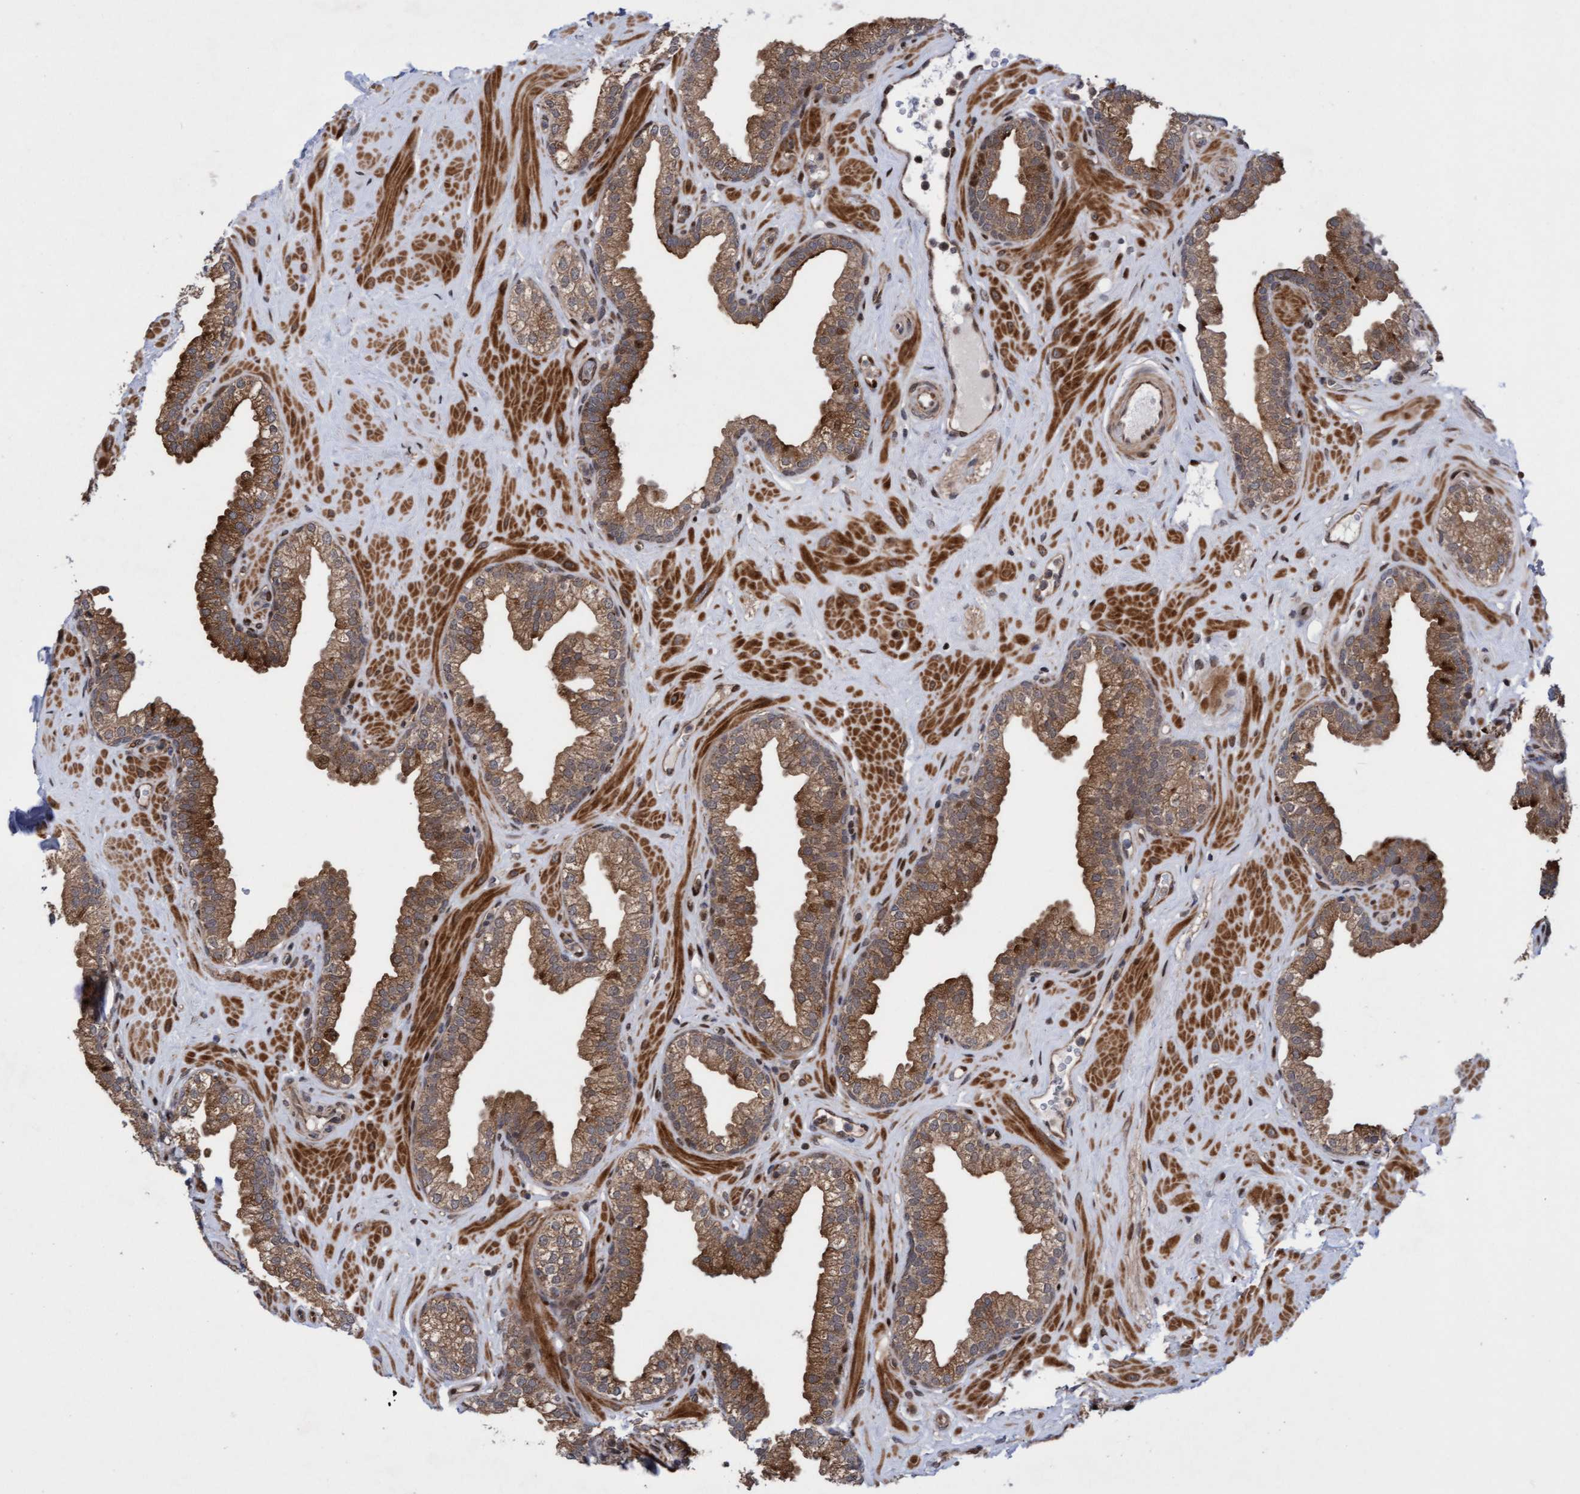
{"staining": {"intensity": "moderate", "quantity": ">75%", "location": "cytoplasmic/membranous,nuclear"}, "tissue": "prostate", "cell_type": "Glandular cells", "image_type": "normal", "snomed": [{"axis": "morphology", "description": "Normal tissue, NOS"}, {"axis": "morphology", "description": "Urothelial carcinoma, Low grade"}, {"axis": "topography", "description": "Urinary bladder"}, {"axis": "topography", "description": "Prostate"}], "caption": "The photomicrograph shows staining of normal prostate, revealing moderate cytoplasmic/membranous,nuclear protein staining (brown color) within glandular cells. The protein of interest is shown in brown color, while the nuclei are stained blue.", "gene": "ITFG1", "patient": {"sex": "male", "age": 60}}